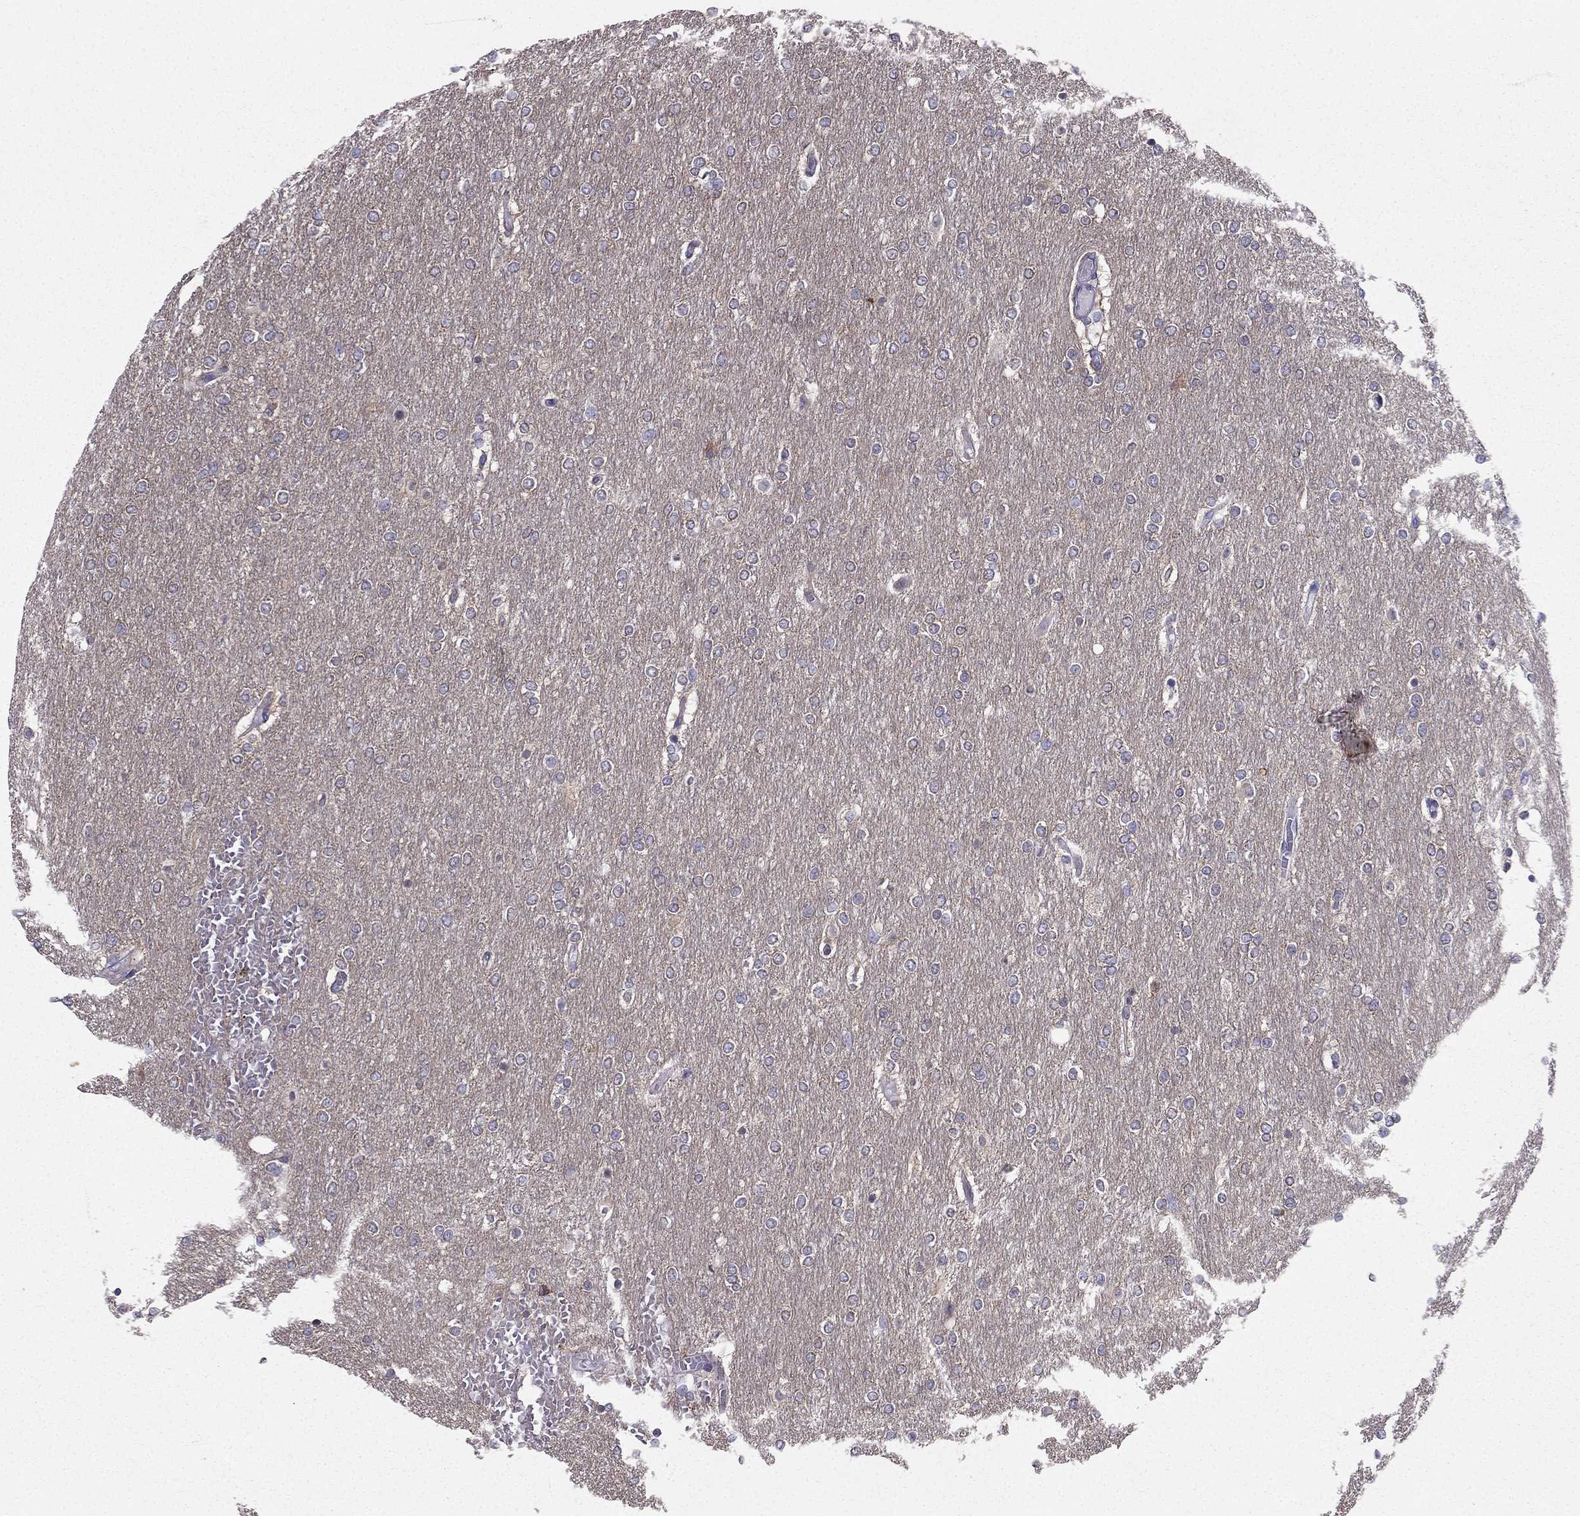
{"staining": {"intensity": "negative", "quantity": "none", "location": "none"}, "tissue": "glioma", "cell_type": "Tumor cells", "image_type": "cancer", "snomed": [{"axis": "morphology", "description": "Glioma, malignant, High grade"}, {"axis": "topography", "description": "Brain"}], "caption": "The immunohistochemistry (IHC) histopathology image has no significant staining in tumor cells of malignant glioma (high-grade) tissue. The staining was performed using DAB (3,3'-diaminobenzidine) to visualize the protein expression in brown, while the nuclei were stained in blue with hematoxylin (Magnification: 20x).", "gene": "SYT5", "patient": {"sex": "female", "age": 61}}